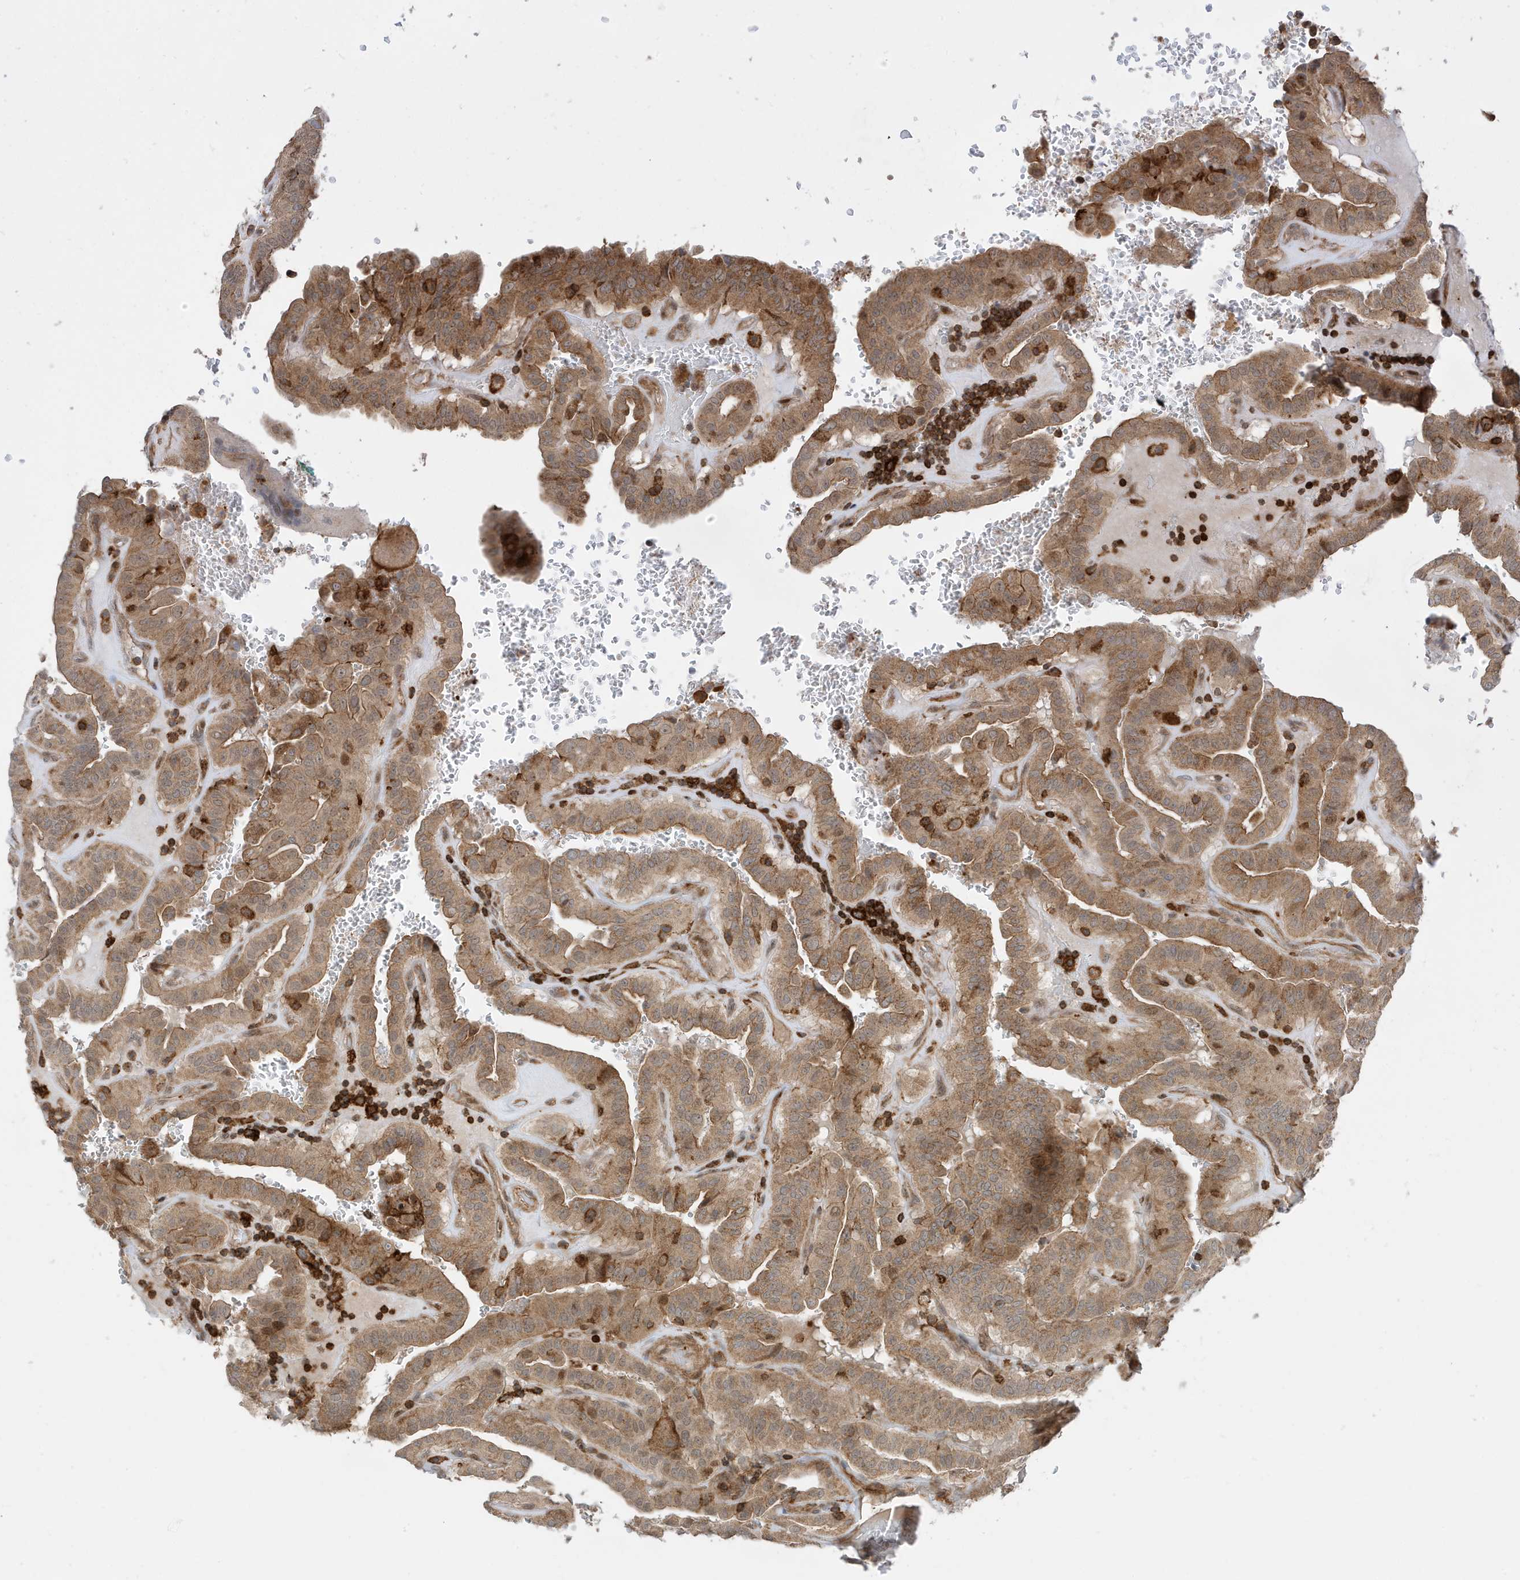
{"staining": {"intensity": "moderate", "quantity": ">75%", "location": "cytoplasmic/membranous"}, "tissue": "thyroid cancer", "cell_type": "Tumor cells", "image_type": "cancer", "snomed": [{"axis": "morphology", "description": "Papillary adenocarcinoma, NOS"}, {"axis": "topography", "description": "Thyroid gland"}], "caption": "Immunohistochemical staining of thyroid papillary adenocarcinoma demonstrates medium levels of moderate cytoplasmic/membranous positivity in approximately >75% of tumor cells.", "gene": "TATDN3", "patient": {"sex": "male", "age": 77}}